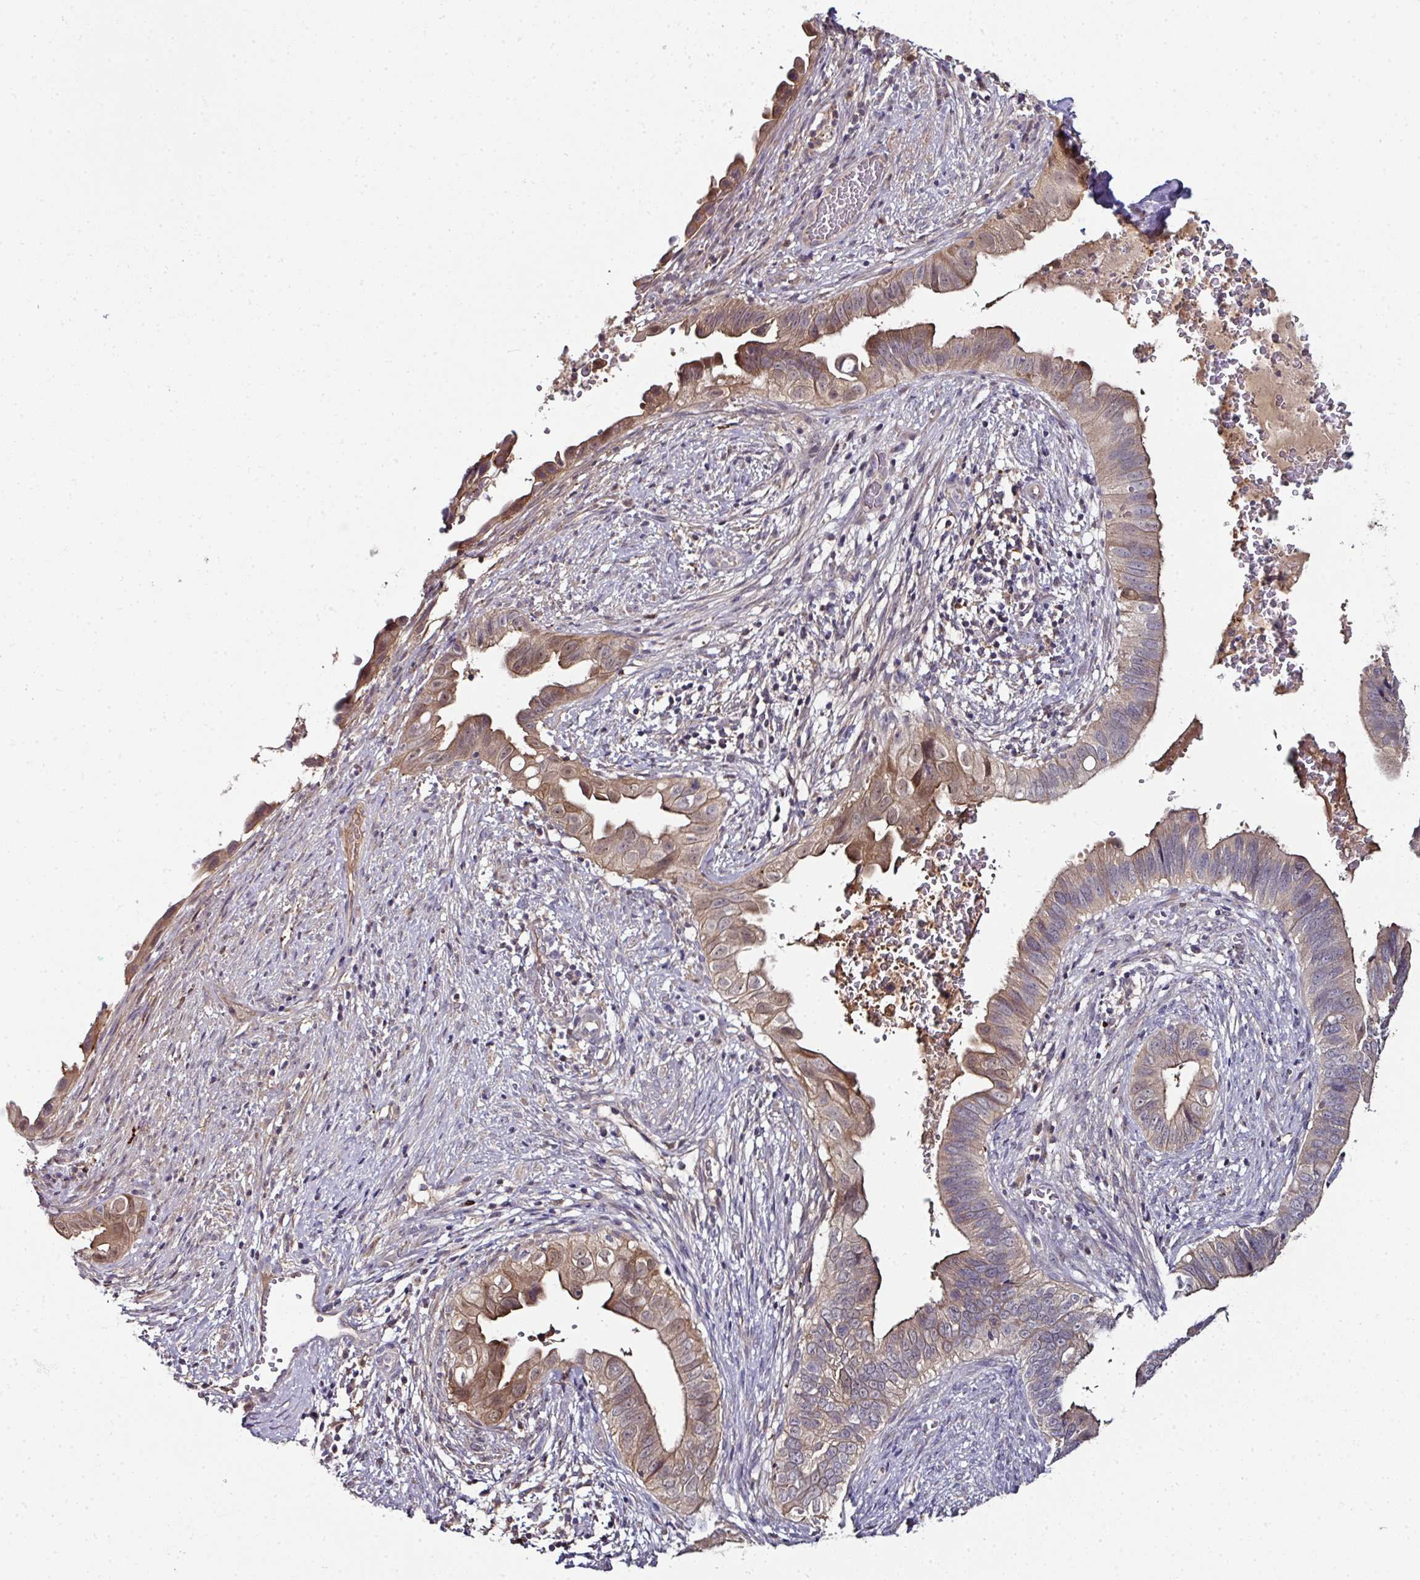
{"staining": {"intensity": "moderate", "quantity": "25%-75%", "location": "cytoplasmic/membranous"}, "tissue": "cervical cancer", "cell_type": "Tumor cells", "image_type": "cancer", "snomed": [{"axis": "morphology", "description": "Adenocarcinoma, NOS"}, {"axis": "topography", "description": "Cervix"}], "caption": "Immunohistochemistry histopathology image of human cervical cancer (adenocarcinoma) stained for a protein (brown), which reveals medium levels of moderate cytoplasmic/membranous positivity in approximately 25%-75% of tumor cells.", "gene": "CTDSP2", "patient": {"sex": "female", "age": 42}}